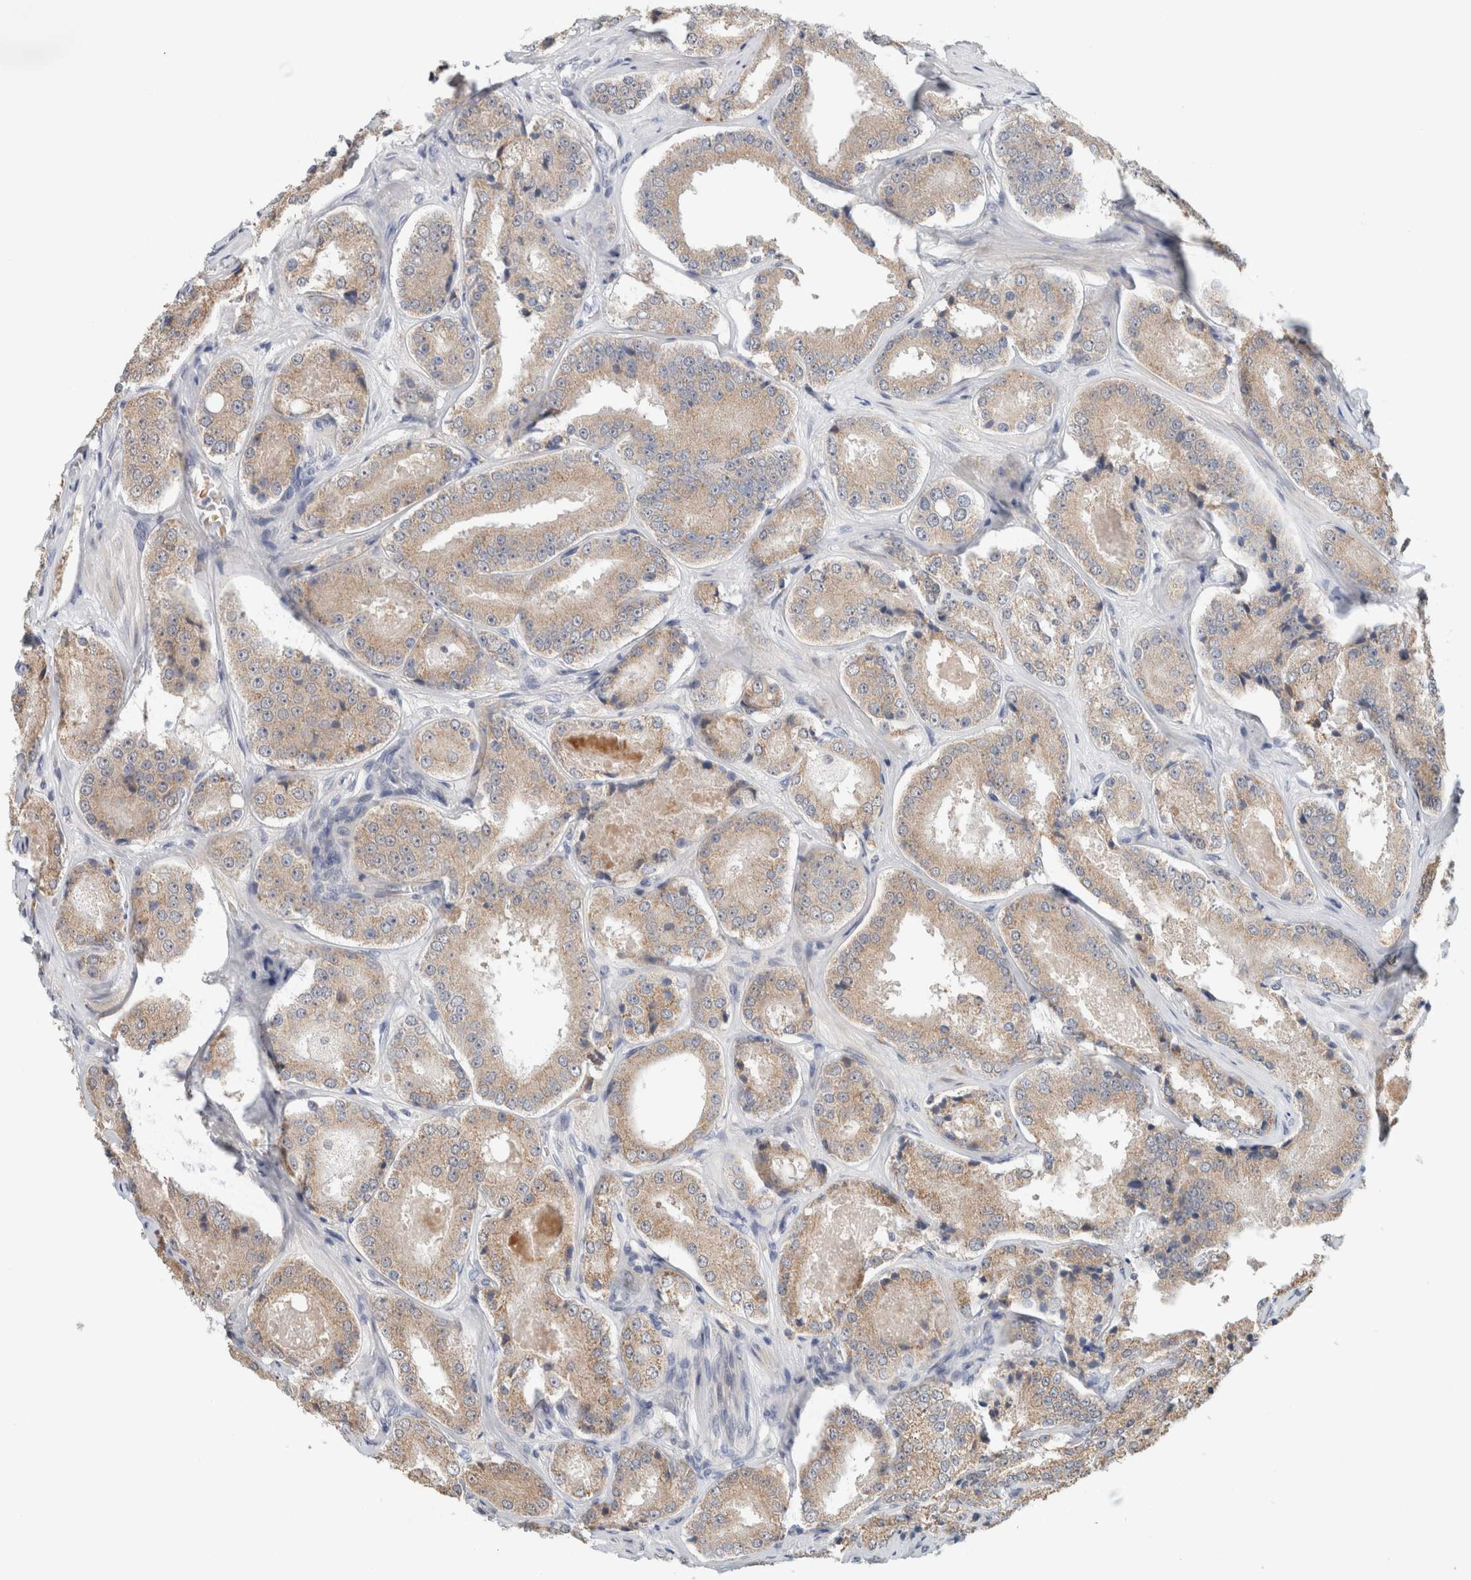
{"staining": {"intensity": "weak", "quantity": ">75%", "location": "cytoplasmic/membranous"}, "tissue": "prostate cancer", "cell_type": "Tumor cells", "image_type": "cancer", "snomed": [{"axis": "morphology", "description": "Adenocarcinoma, High grade"}, {"axis": "topography", "description": "Prostate"}], "caption": "Protein analysis of high-grade adenocarcinoma (prostate) tissue demonstrates weak cytoplasmic/membranous expression in approximately >75% of tumor cells.", "gene": "CRAT", "patient": {"sex": "male", "age": 65}}